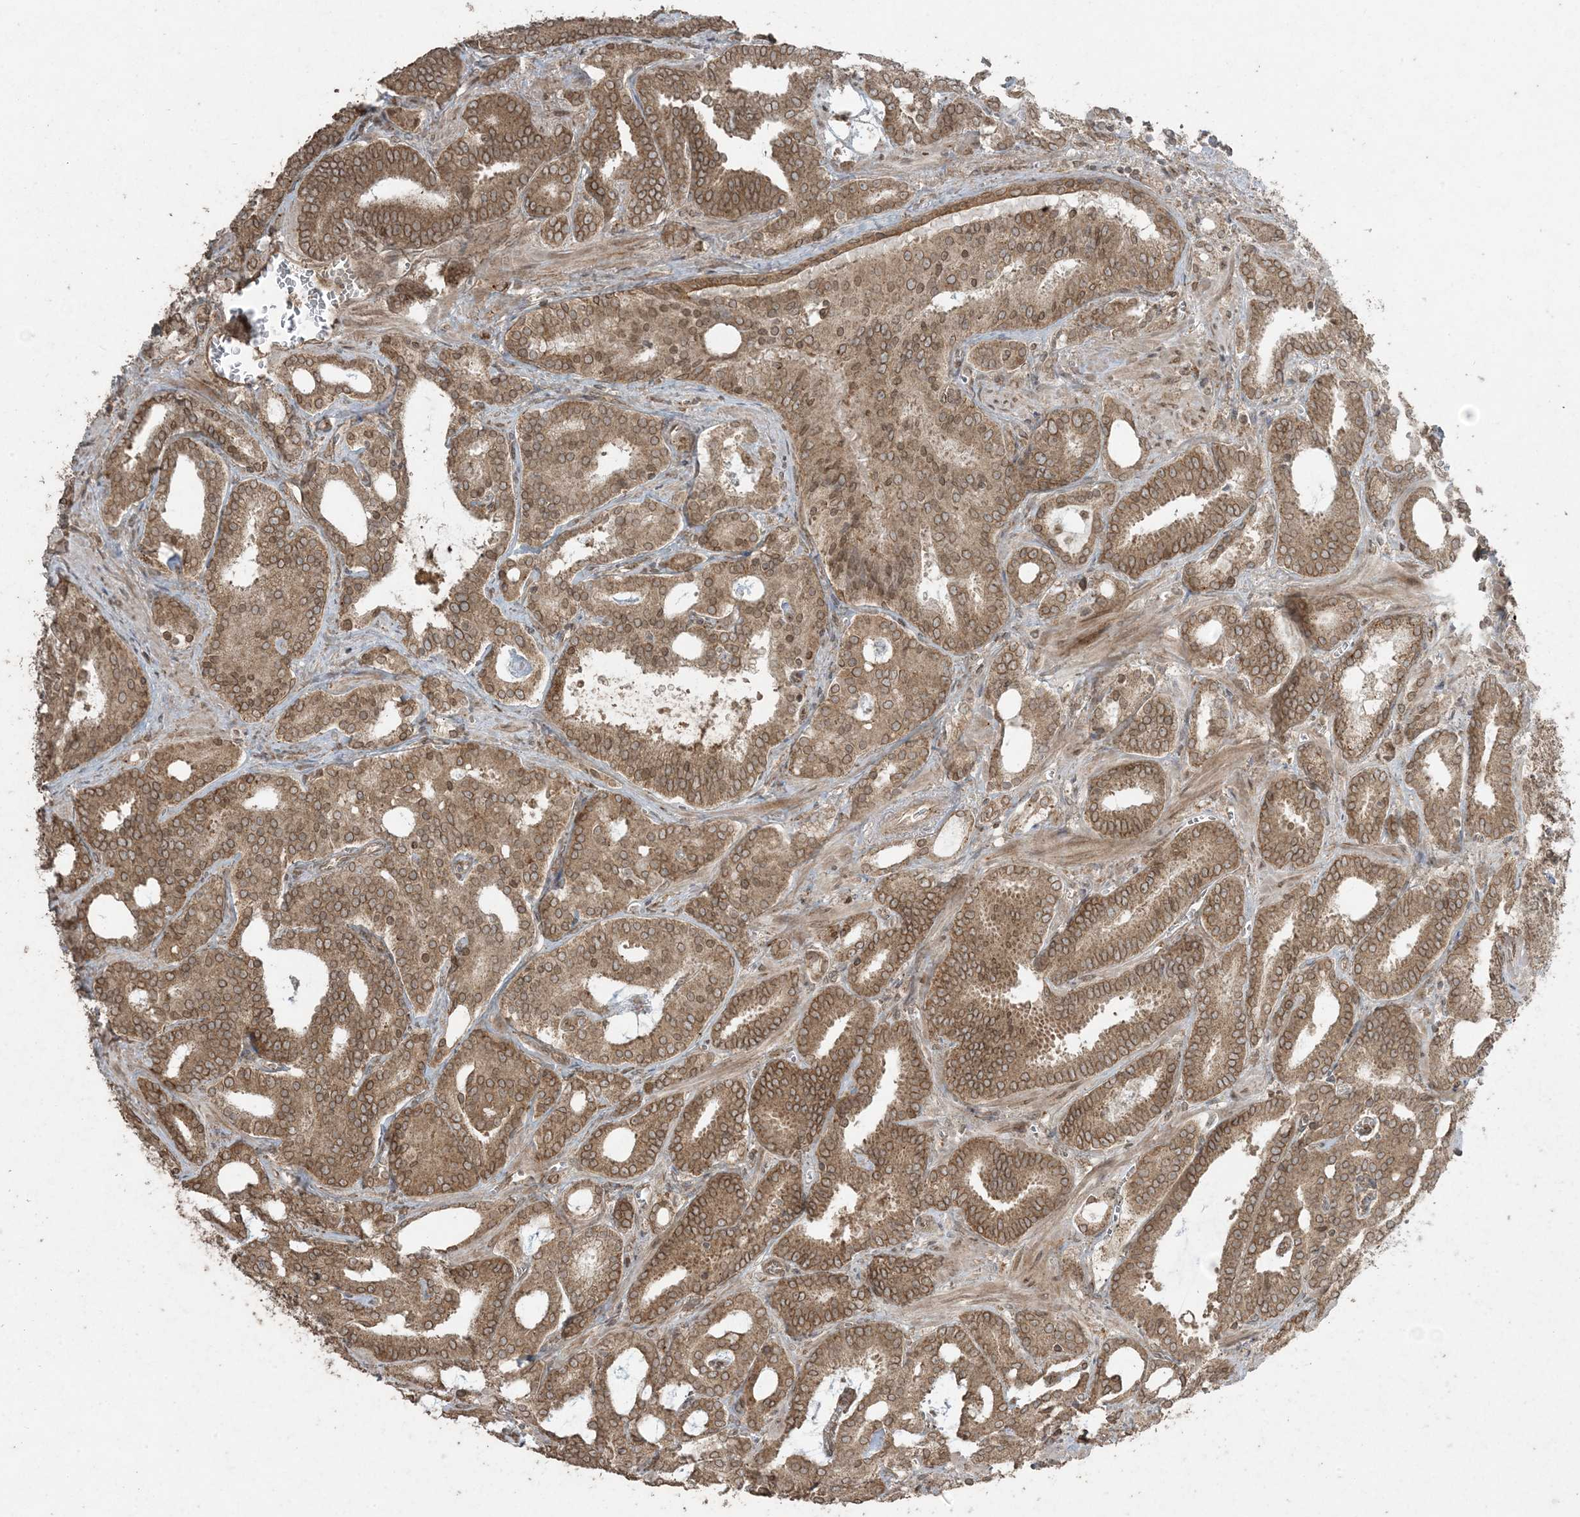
{"staining": {"intensity": "moderate", "quantity": ">75%", "location": "cytoplasmic/membranous"}, "tissue": "prostate cancer", "cell_type": "Tumor cells", "image_type": "cancer", "snomed": [{"axis": "morphology", "description": "Adenocarcinoma, High grade"}, {"axis": "topography", "description": "Prostate and seminal vesicle, NOS"}], "caption": "Approximately >75% of tumor cells in human prostate high-grade adenocarcinoma demonstrate moderate cytoplasmic/membranous protein expression as visualized by brown immunohistochemical staining.", "gene": "DDX19B", "patient": {"sex": "male", "age": 67}}